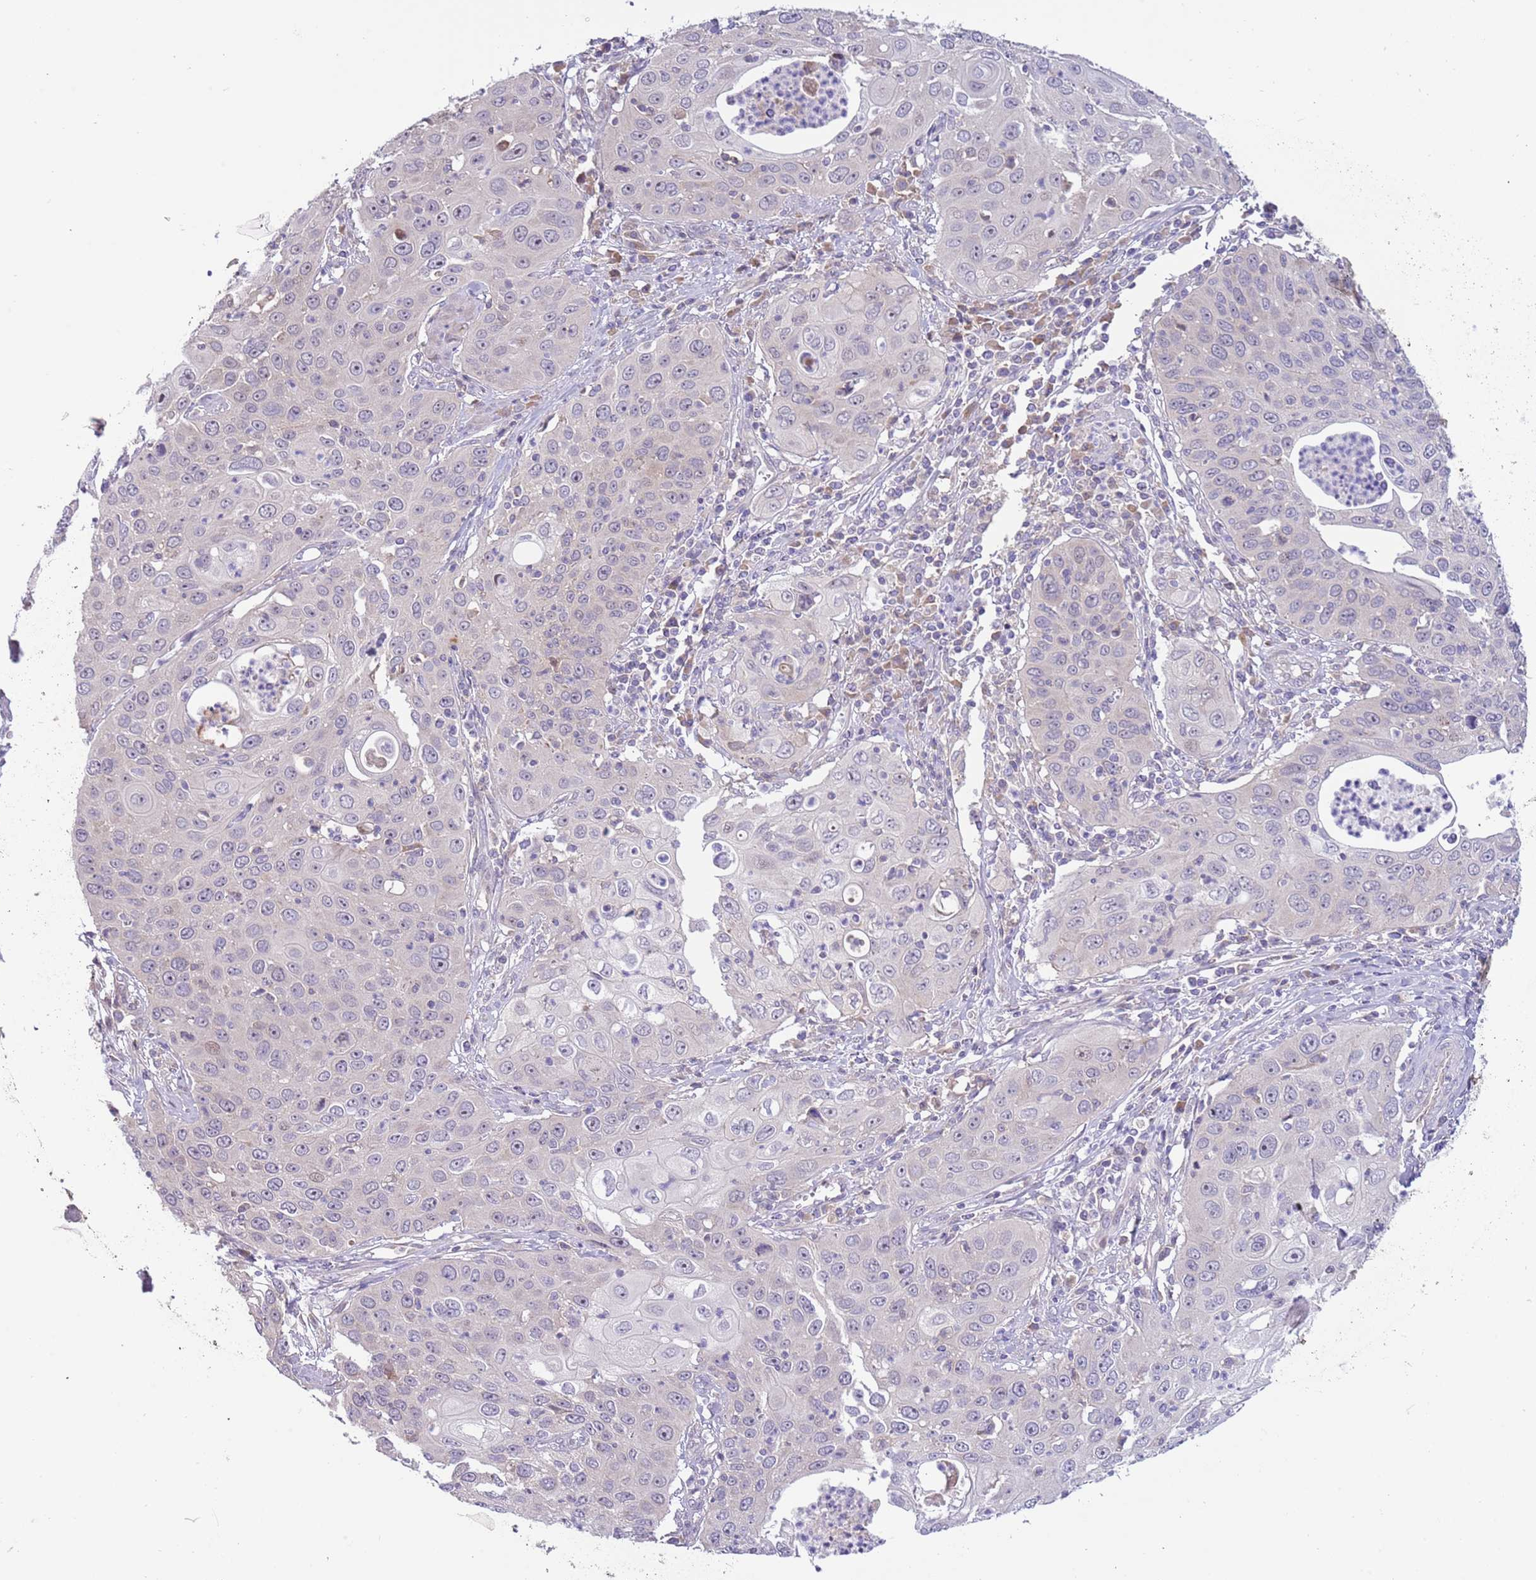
{"staining": {"intensity": "negative", "quantity": "none", "location": "none"}, "tissue": "cervical cancer", "cell_type": "Tumor cells", "image_type": "cancer", "snomed": [{"axis": "morphology", "description": "Squamous cell carcinoma, NOS"}, {"axis": "topography", "description": "Cervix"}], "caption": "IHC of human cervical cancer (squamous cell carcinoma) displays no expression in tumor cells.", "gene": "CABYR", "patient": {"sex": "female", "age": 36}}